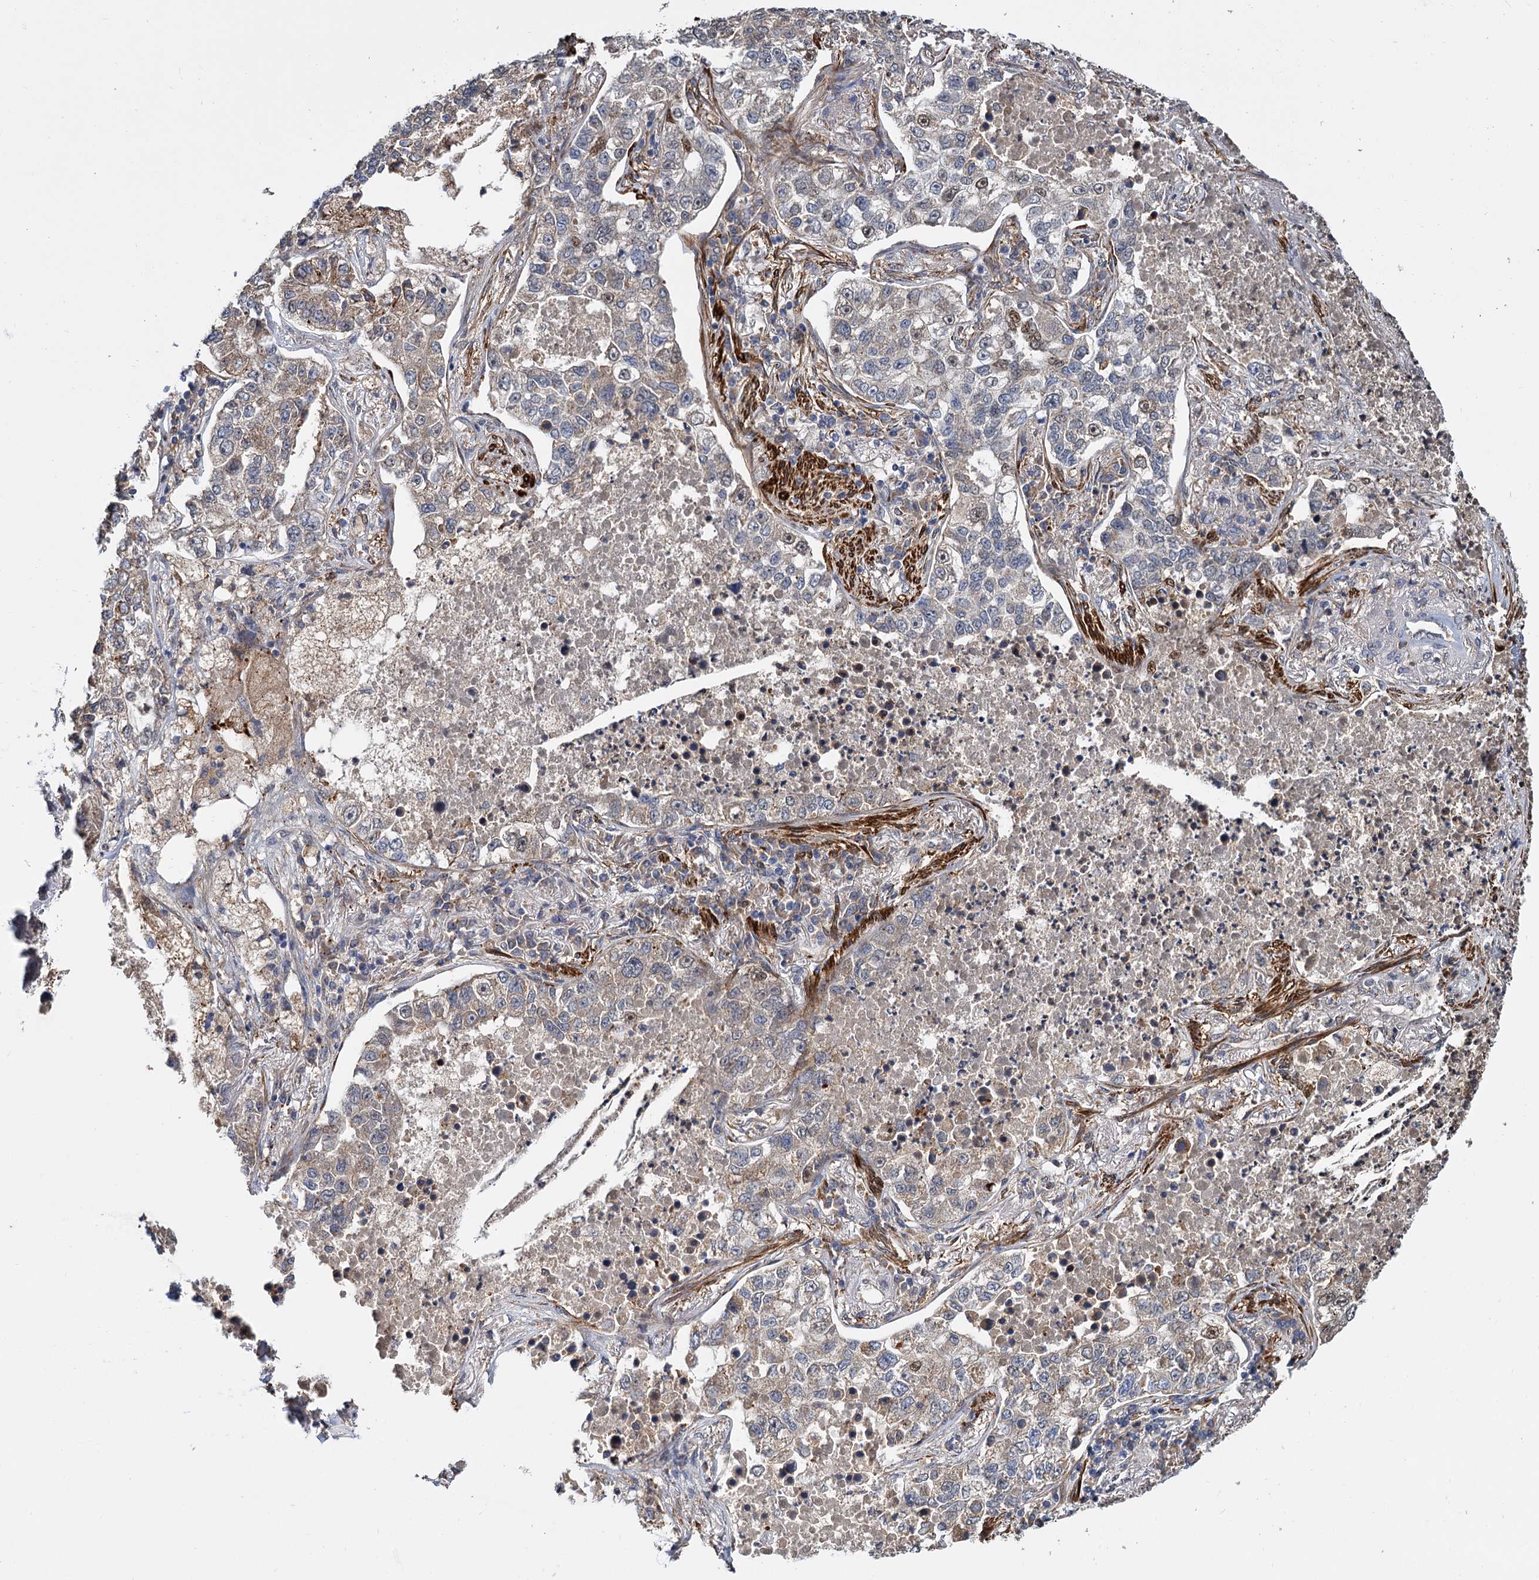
{"staining": {"intensity": "moderate", "quantity": "<25%", "location": "cytoplasmic/membranous,nuclear"}, "tissue": "lung cancer", "cell_type": "Tumor cells", "image_type": "cancer", "snomed": [{"axis": "morphology", "description": "Adenocarcinoma, NOS"}, {"axis": "topography", "description": "Lung"}], "caption": "Lung cancer tissue reveals moderate cytoplasmic/membranous and nuclear staining in about <25% of tumor cells, visualized by immunohistochemistry.", "gene": "ALKBH7", "patient": {"sex": "male", "age": 49}}